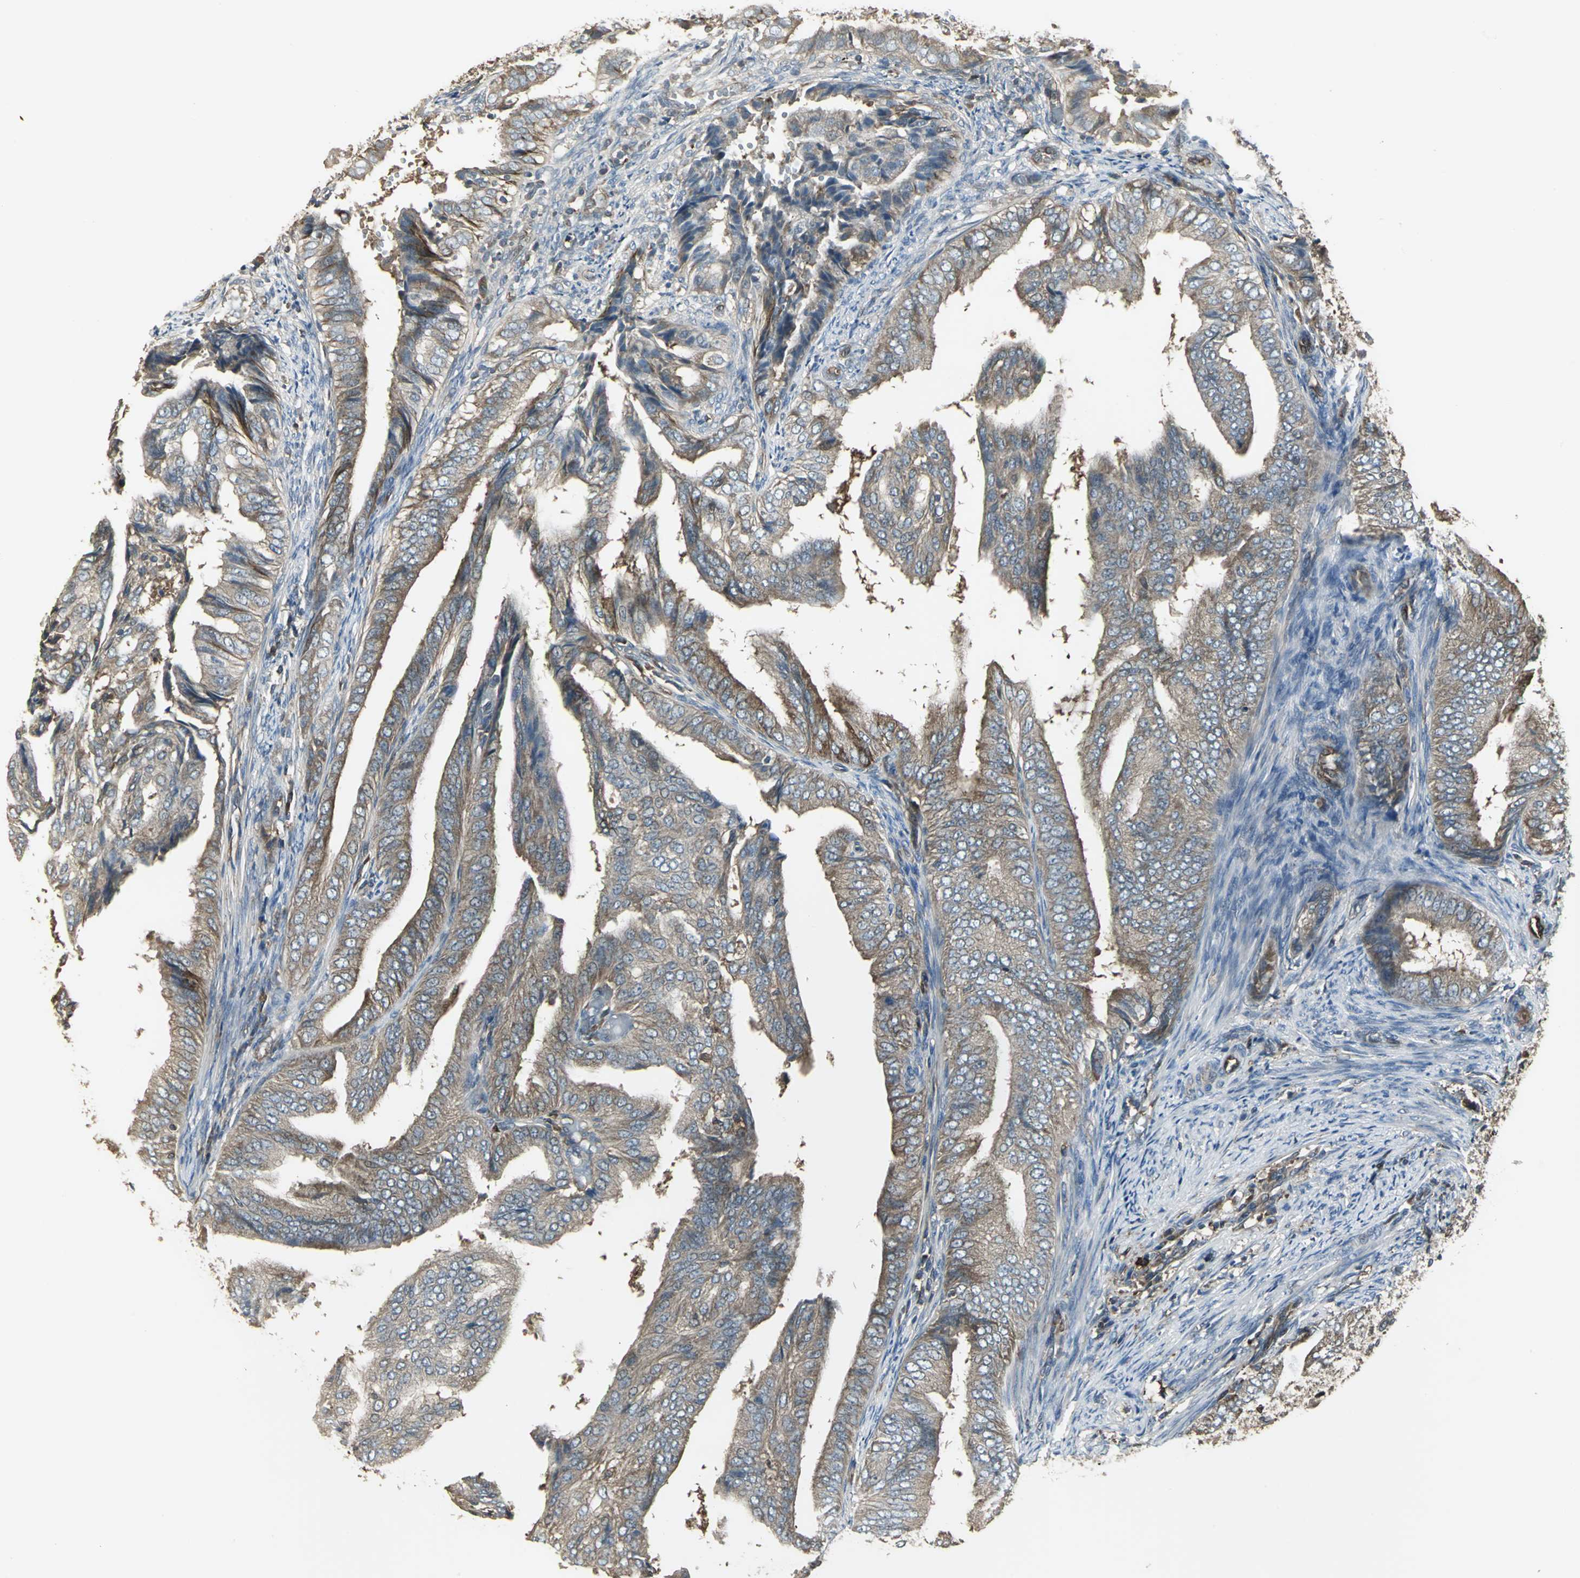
{"staining": {"intensity": "moderate", "quantity": ">75%", "location": "cytoplasmic/membranous"}, "tissue": "endometrial cancer", "cell_type": "Tumor cells", "image_type": "cancer", "snomed": [{"axis": "morphology", "description": "Adenocarcinoma, NOS"}, {"axis": "topography", "description": "Endometrium"}], "caption": "A brown stain labels moderate cytoplasmic/membranous positivity of a protein in human endometrial cancer (adenocarcinoma) tumor cells.", "gene": "PRXL2B", "patient": {"sex": "female", "age": 58}}